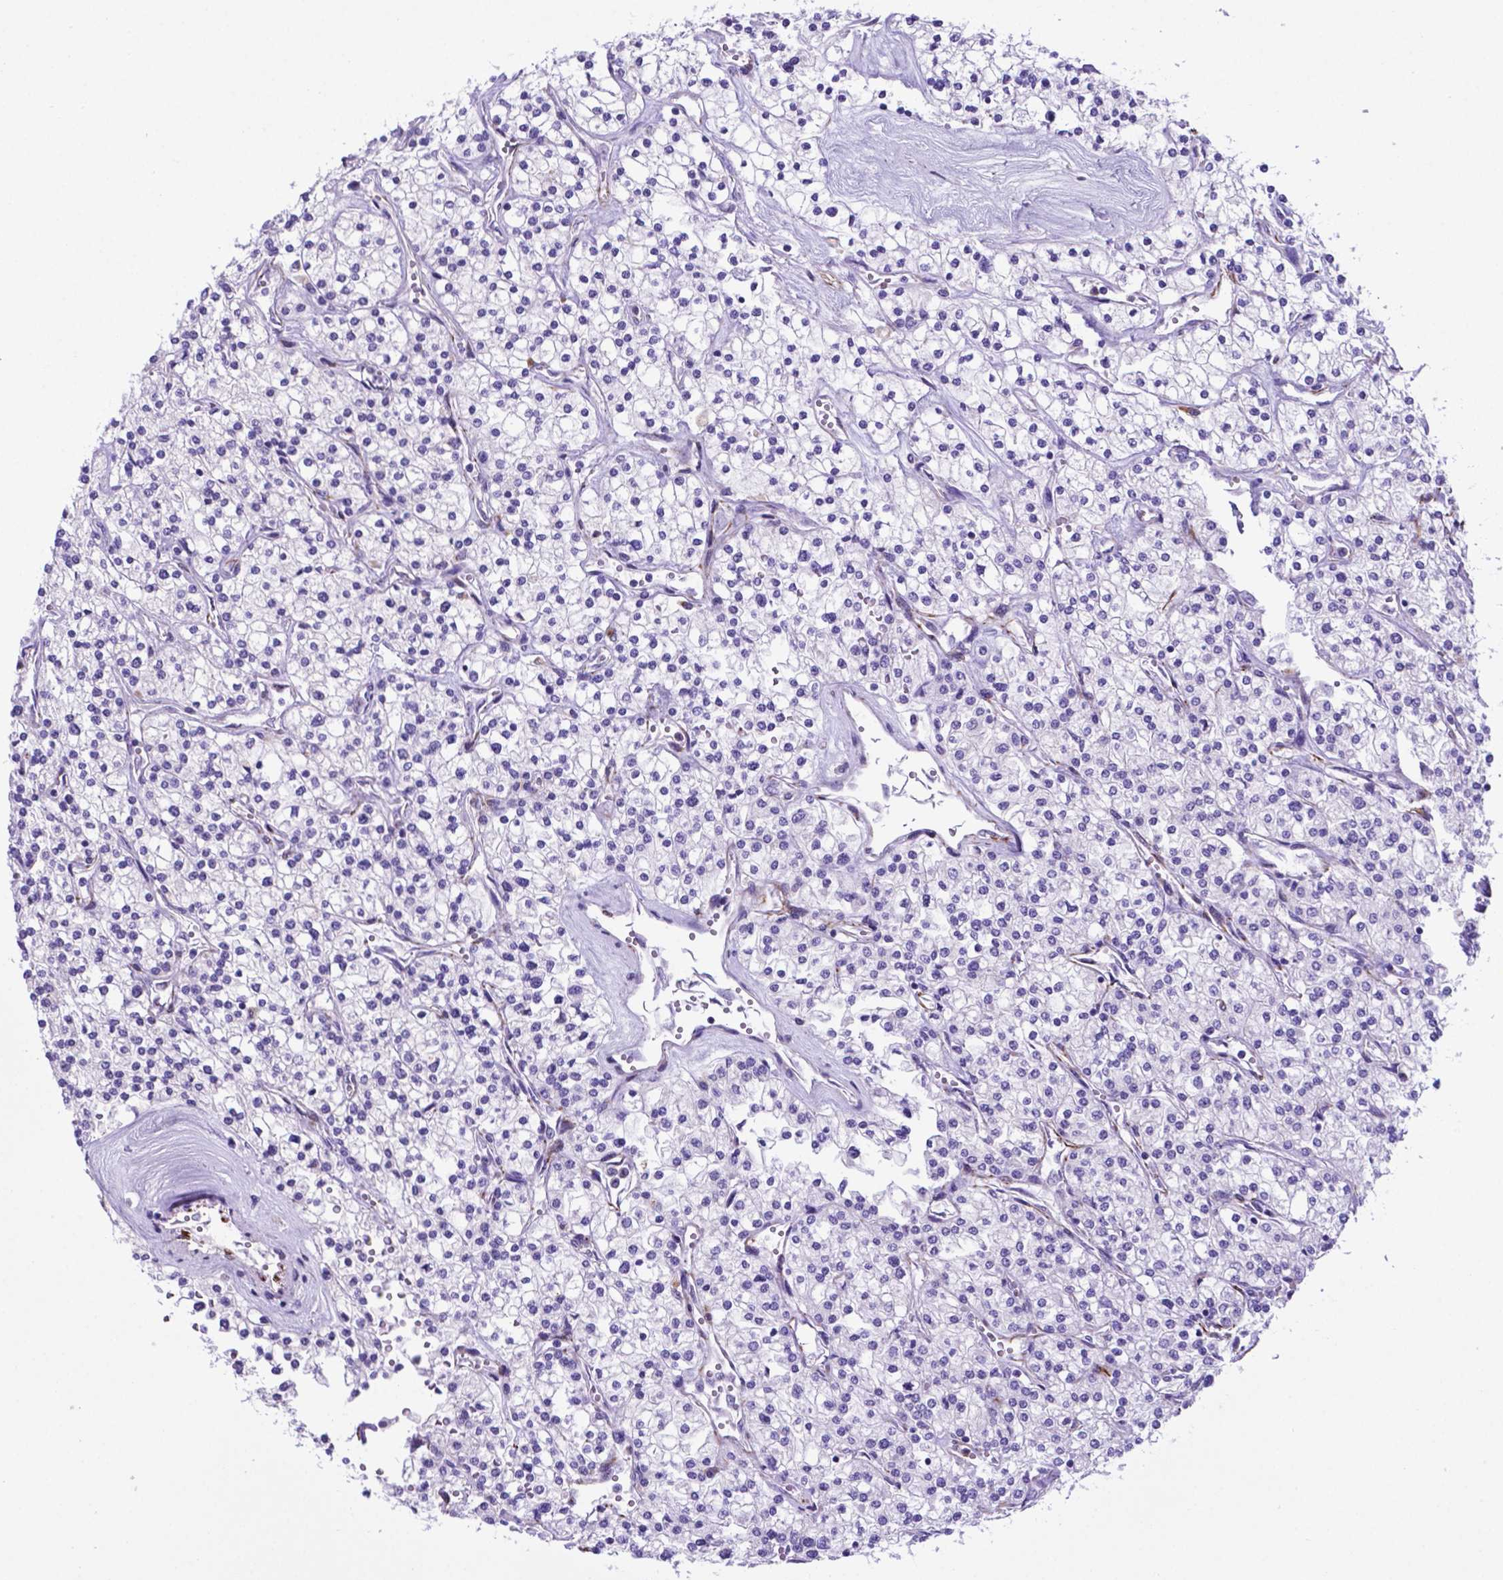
{"staining": {"intensity": "negative", "quantity": "none", "location": "none"}, "tissue": "renal cancer", "cell_type": "Tumor cells", "image_type": "cancer", "snomed": [{"axis": "morphology", "description": "Adenocarcinoma, NOS"}, {"axis": "topography", "description": "Kidney"}], "caption": "The micrograph reveals no significant positivity in tumor cells of adenocarcinoma (renal).", "gene": "LZTR1", "patient": {"sex": "male", "age": 80}}